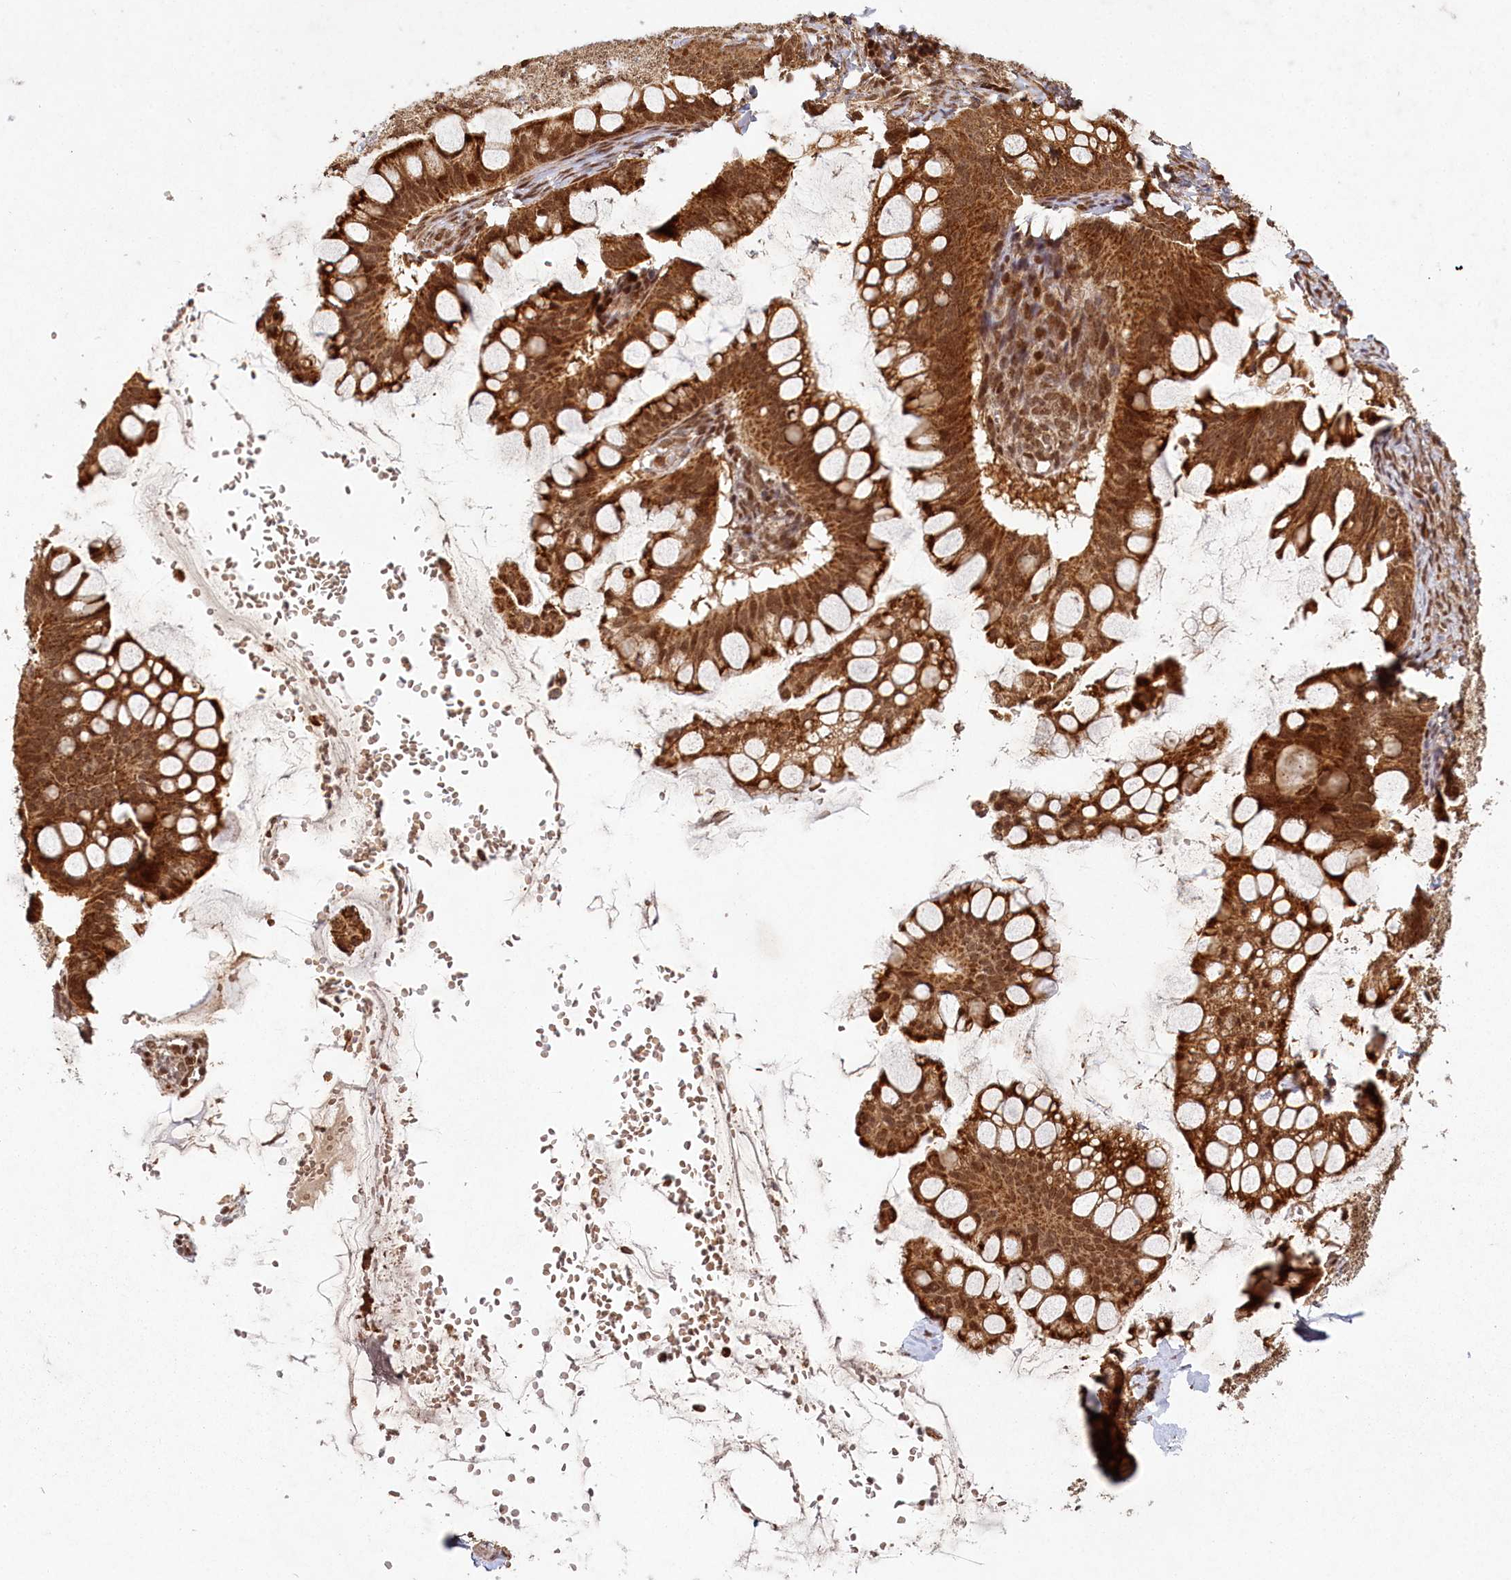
{"staining": {"intensity": "strong", "quantity": ">75%", "location": "cytoplasmic/membranous,nuclear"}, "tissue": "ovarian cancer", "cell_type": "Tumor cells", "image_type": "cancer", "snomed": [{"axis": "morphology", "description": "Cystadenocarcinoma, mucinous, NOS"}, {"axis": "topography", "description": "Ovary"}], "caption": "Immunohistochemistry (IHC) micrograph of ovarian cancer (mucinous cystadenocarcinoma) stained for a protein (brown), which exhibits high levels of strong cytoplasmic/membranous and nuclear positivity in about >75% of tumor cells.", "gene": "MICU1", "patient": {"sex": "female", "age": 73}}